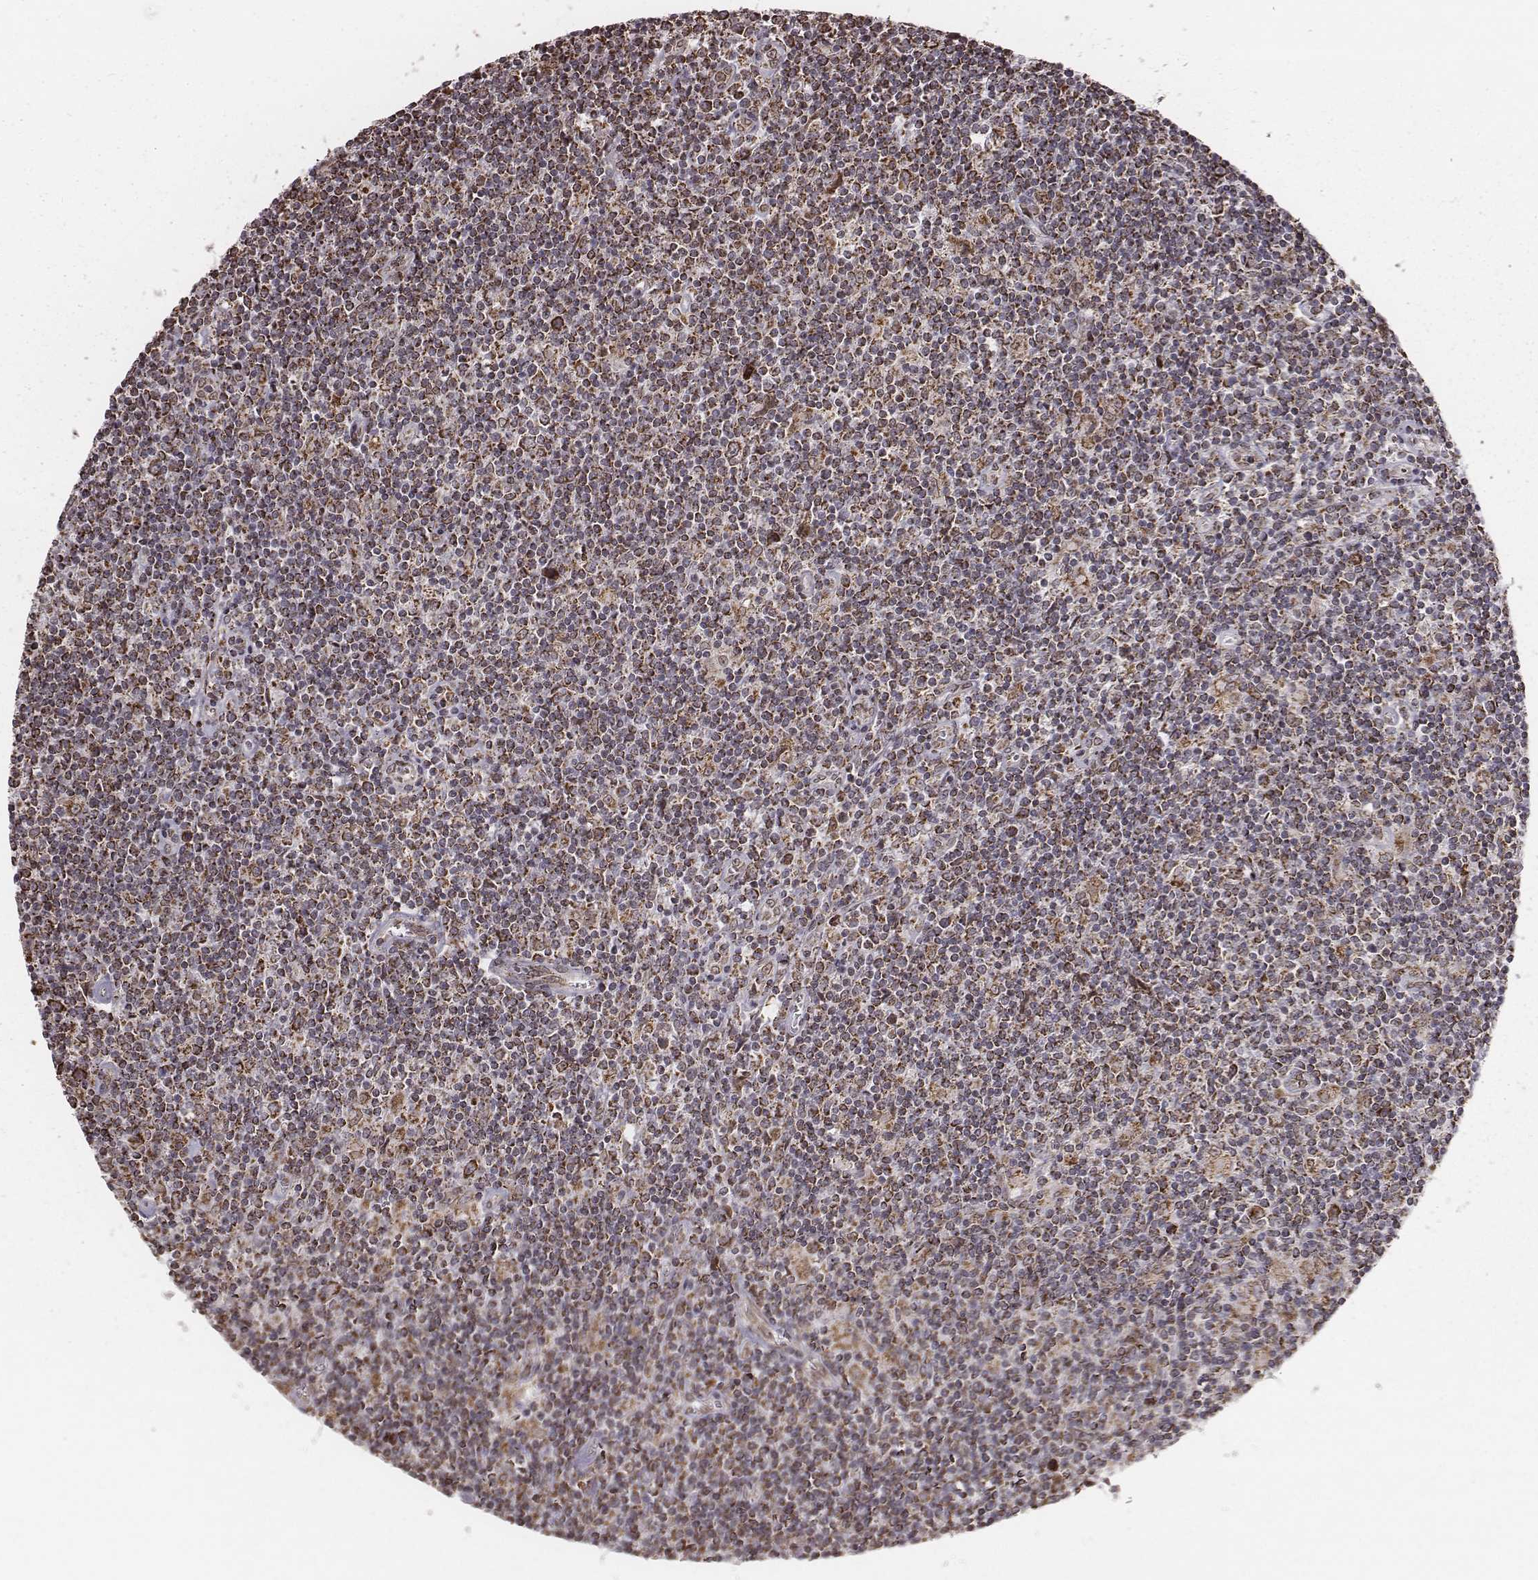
{"staining": {"intensity": "moderate", "quantity": ">75%", "location": "cytoplasmic/membranous"}, "tissue": "lymphoma", "cell_type": "Tumor cells", "image_type": "cancer", "snomed": [{"axis": "morphology", "description": "Hodgkin's disease, NOS"}, {"axis": "topography", "description": "Lymph node"}], "caption": "Hodgkin's disease stained with a protein marker demonstrates moderate staining in tumor cells.", "gene": "ACOT2", "patient": {"sex": "male", "age": 40}}